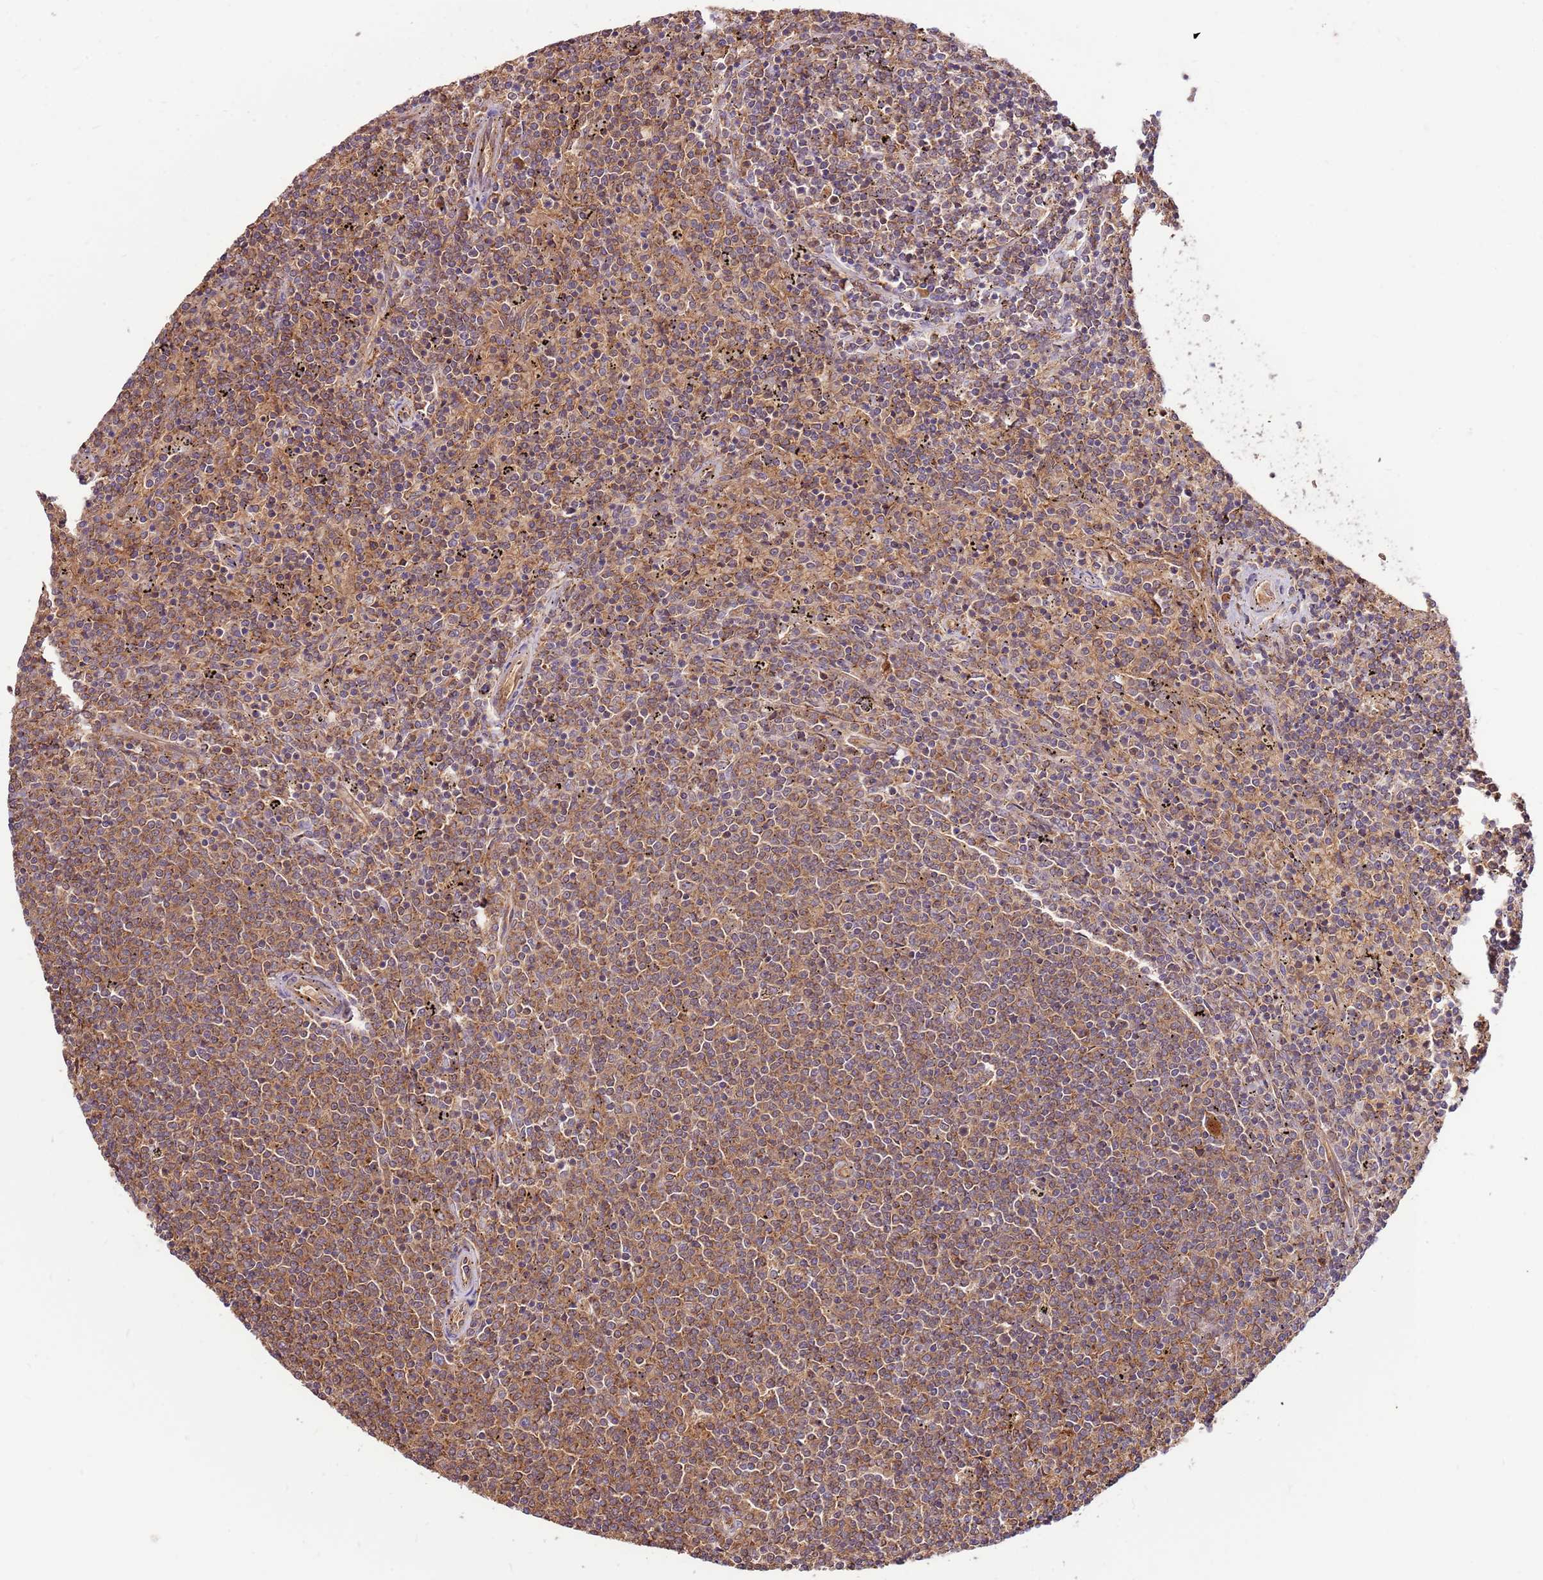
{"staining": {"intensity": "moderate", "quantity": ">75%", "location": "cytoplasmic/membranous"}, "tissue": "lymphoma", "cell_type": "Tumor cells", "image_type": "cancer", "snomed": [{"axis": "morphology", "description": "Malignant lymphoma, non-Hodgkin's type, Low grade"}, {"axis": "topography", "description": "Spleen"}], "caption": "DAB immunohistochemical staining of malignant lymphoma, non-Hodgkin's type (low-grade) displays moderate cytoplasmic/membranous protein expression in approximately >75% of tumor cells. Nuclei are stained in blue.", "gene": "SLC44A5", "patient": {"sex": "female", "age": 50}}